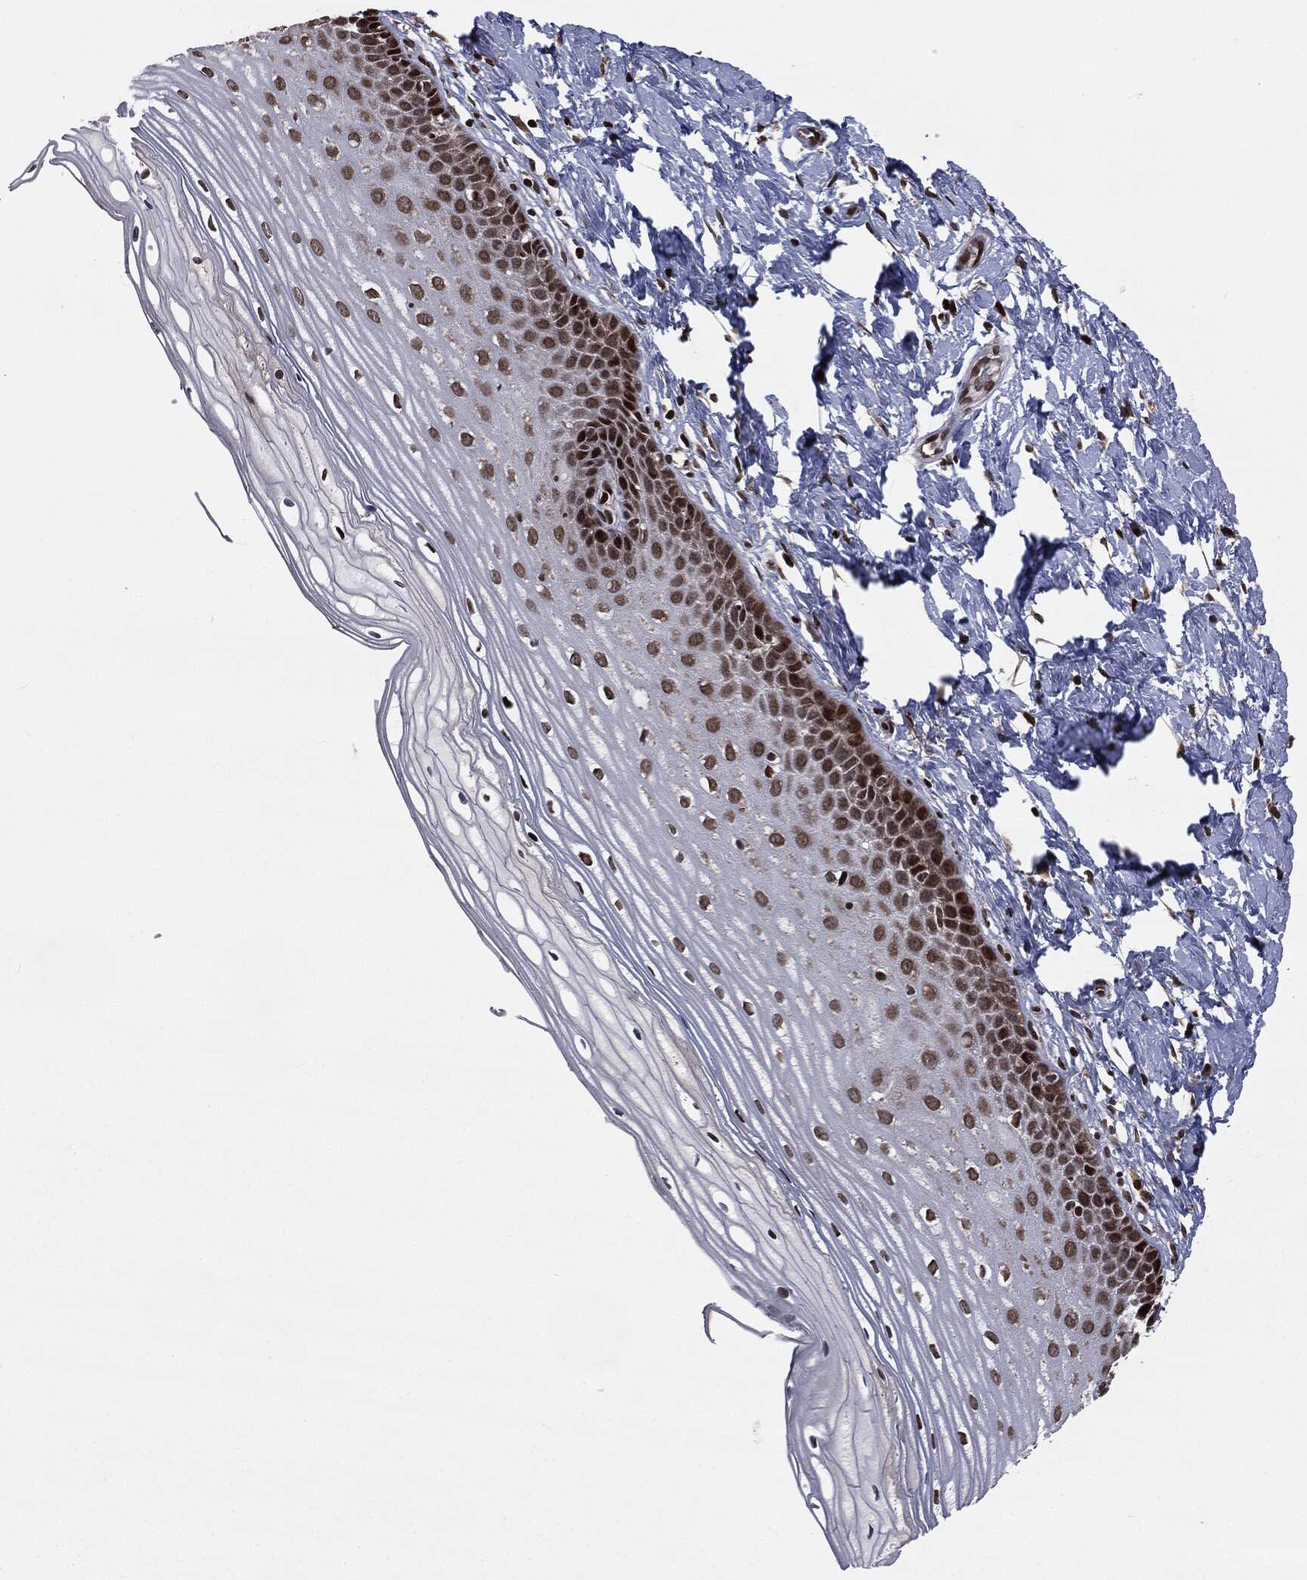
{"staining": {"intensity": "strong", "quantity": ">75%", "location": "nuclear"}, "tissue": "cervix", "cell_type": "Glandular cells", "image_type": "normal", "snomed": [{"axis": "morphology", "description": "Normal tissue, NOS"}, {"axis": "topography", "description": "Cervix"}], "caption": "Glandular cells exhibit high levels of strong nuclear expression in about >75% of cells in benign human cervix.", "gene": "DVL2", "patient": {"sex": "female", "age": 37}}